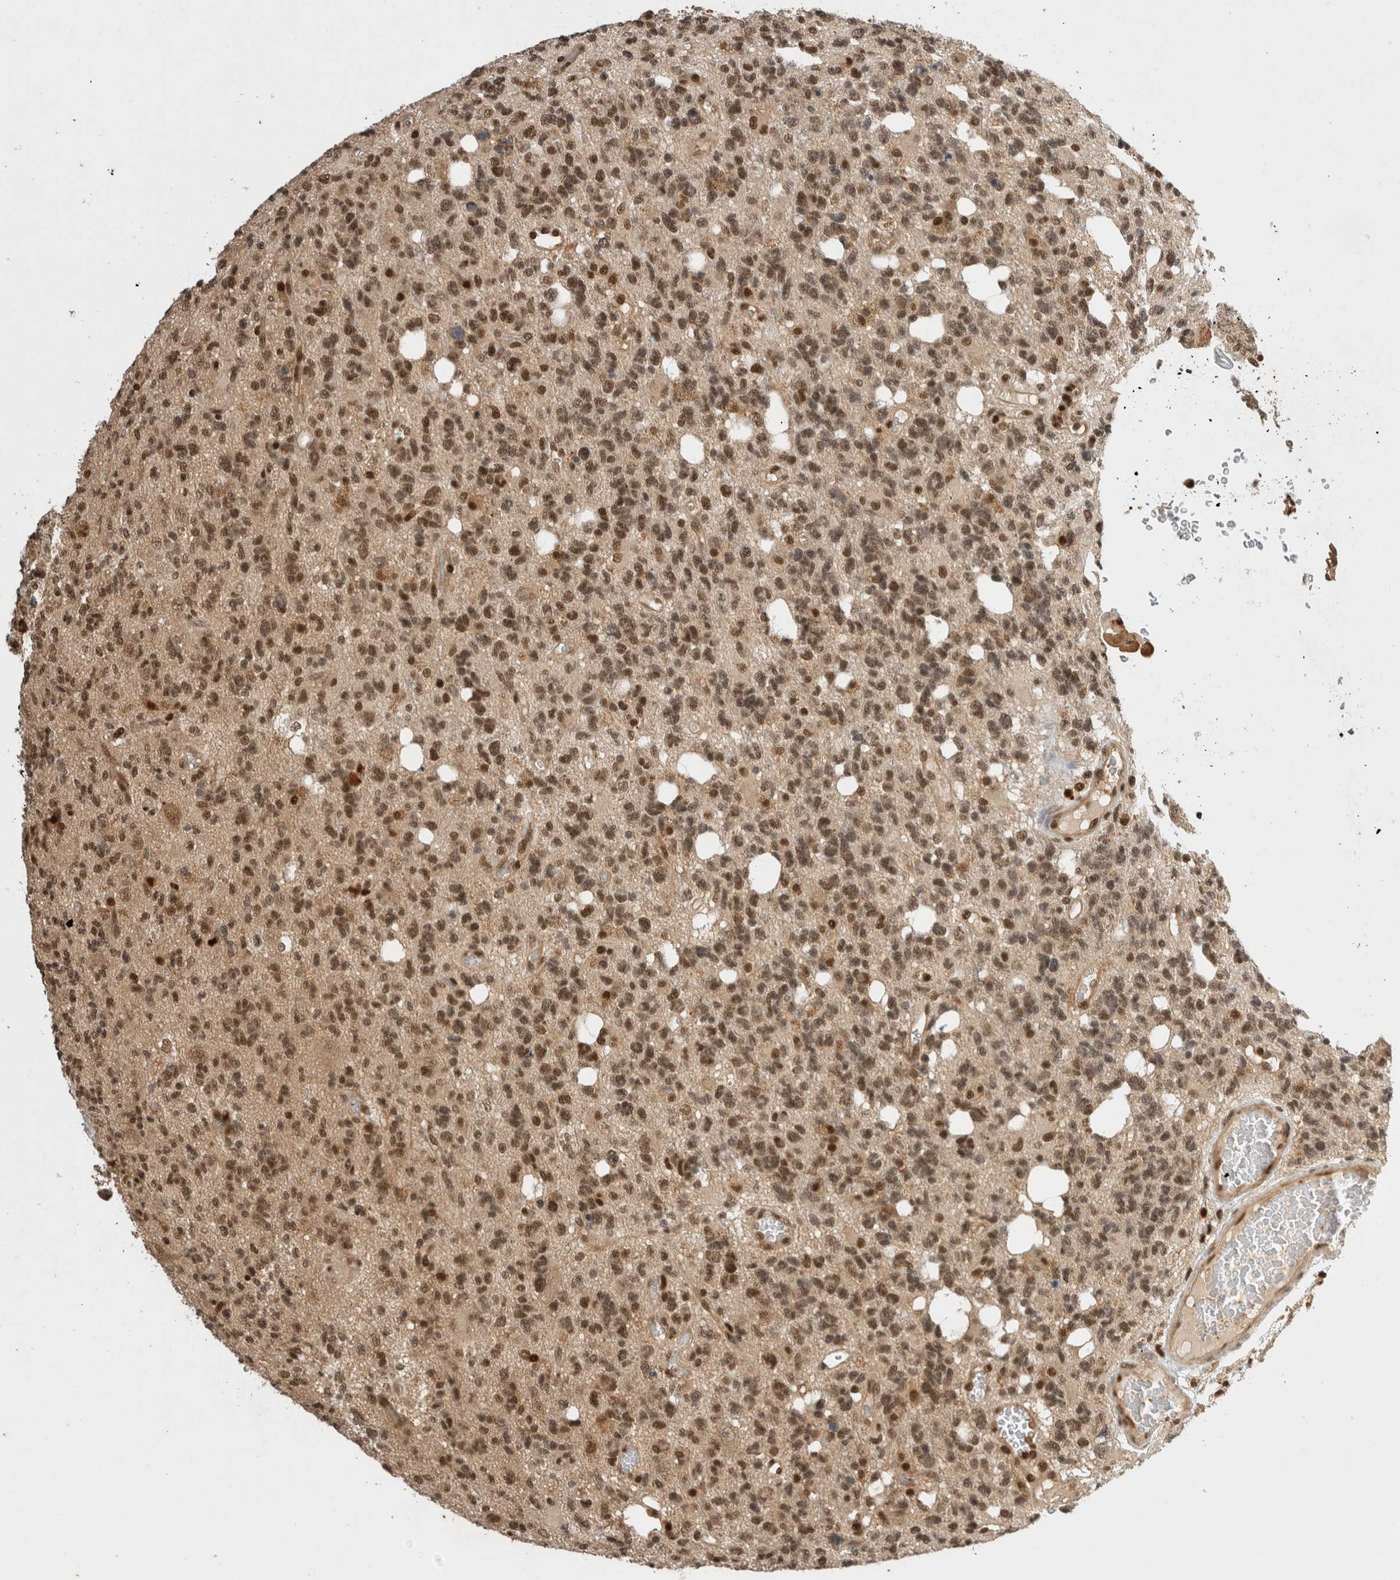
{"staining": {"intensity": "moderate", "quantity": ">75%", "location": "nuclear"}, "tissue": "glioma", "cell_type": "Tumor cells", "image_type": "cancer", "snomed": [{"axis": "morphology", "description": "Glioma, malignant, High grade"}, {"axis": "topography", "description": "Brain"}], "caption": "Malignant glioma (high-grade) was stained to show a protein in brown. There is medium levels of moderate nuclear staining in about >75% of tumor cells.", "gene": "SNRNP40", "patient": {"sex": "female", "age": 62}}